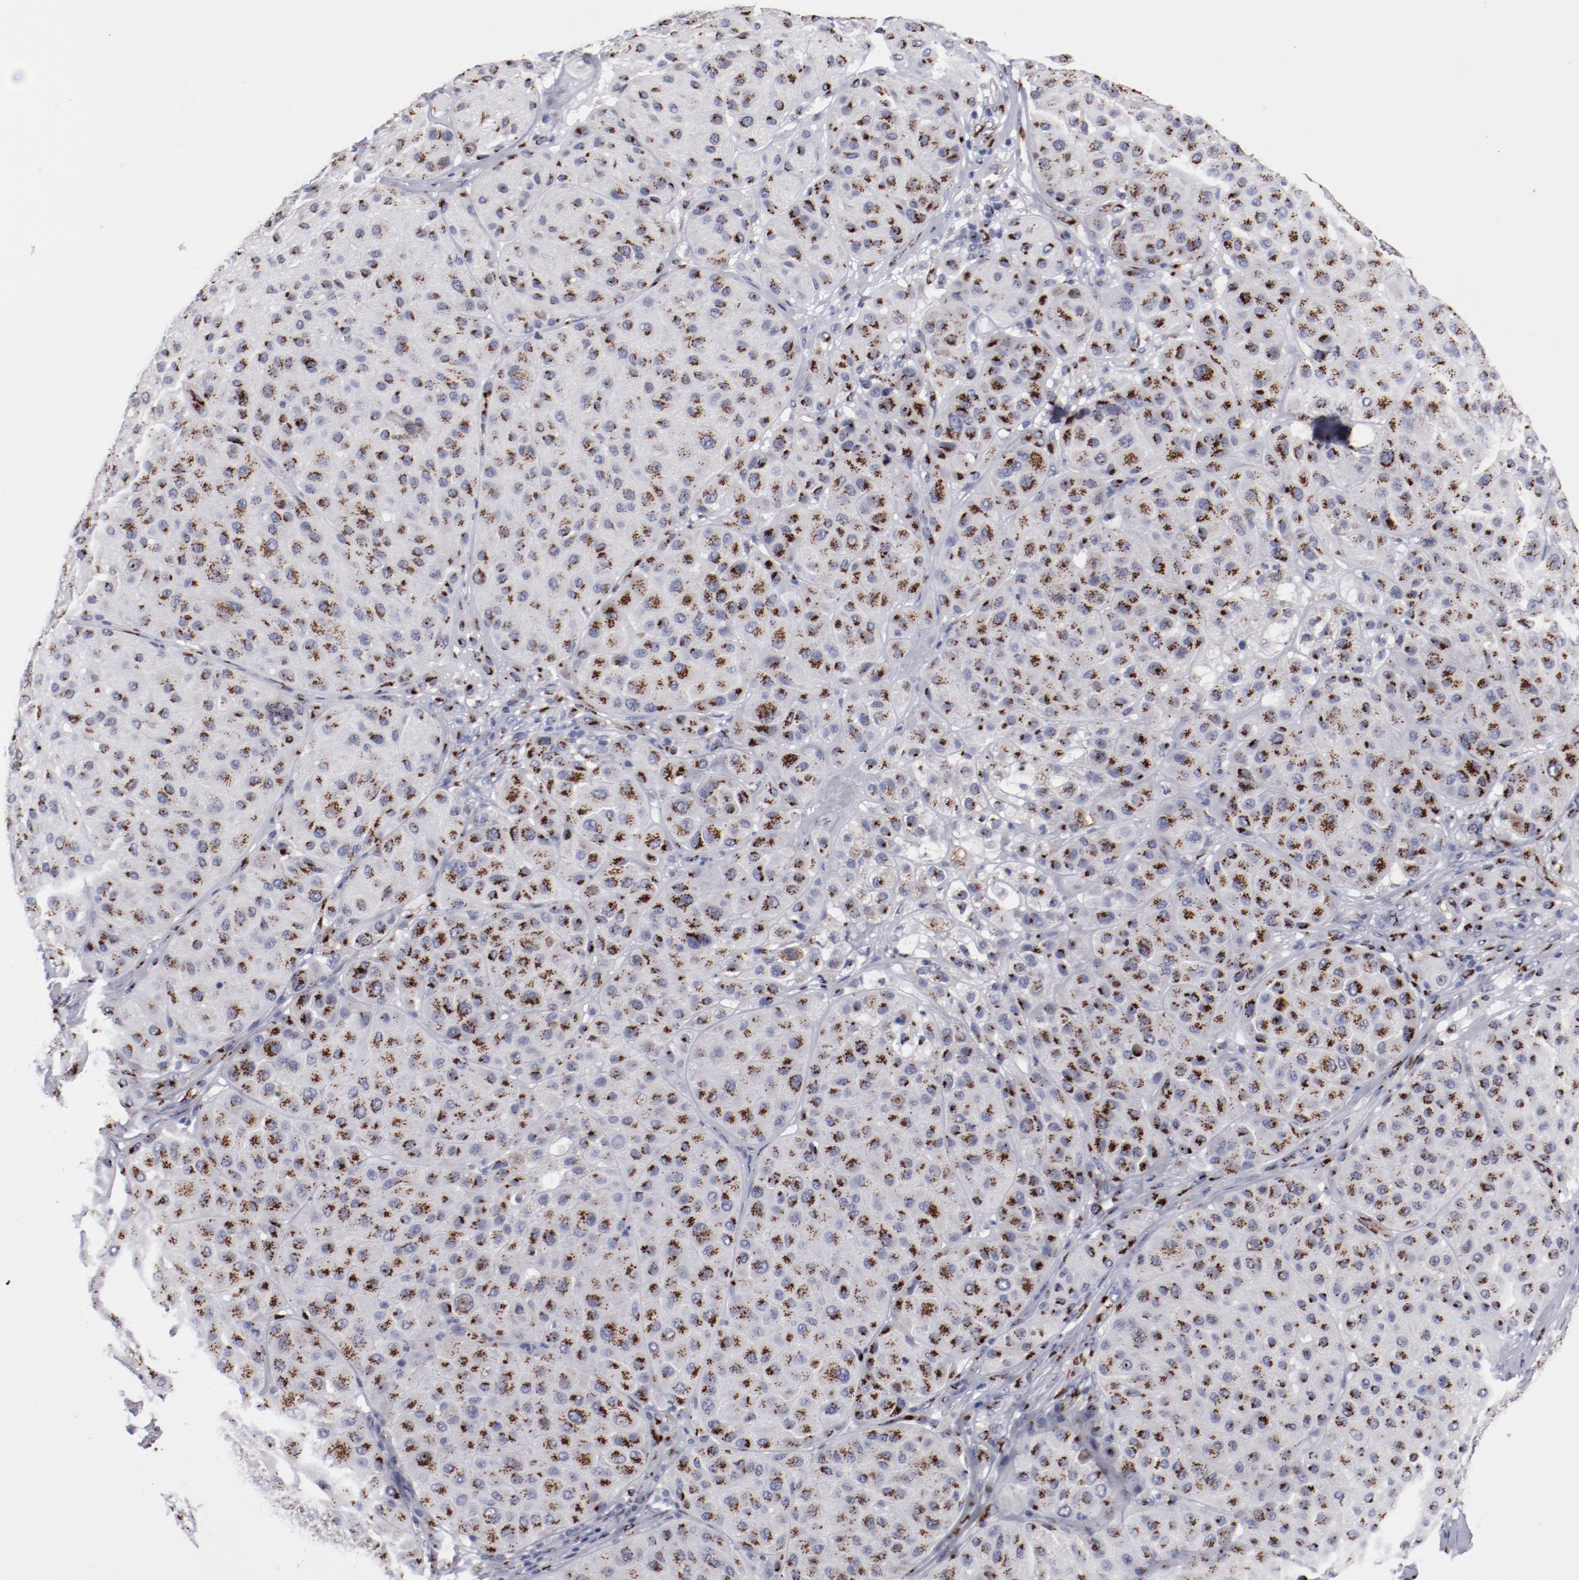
{"staining": {"intensity": "strong", "quantity": ">75%", "location": "cytoplasmic/membranous"}, "tissue": "melanoma", "cell_type": "Tumor cells", "image_type": "cancer", "snomed": [{"axis": "morphology", "description": "Normal tissue, NOS"}, {"axis": "morphology", "description": "Malignant melanoma, Metastatic site"}, {"axis": "topography", "description": "Skin"}], "caption": "Tumor cells show high levels of strong cytoplasmic/membranous expression in about >75% of cells in human malignant melanoma (metastatic site).", "gene": "GOLIM4", "patient": {"sex": "male", "age": 41}}